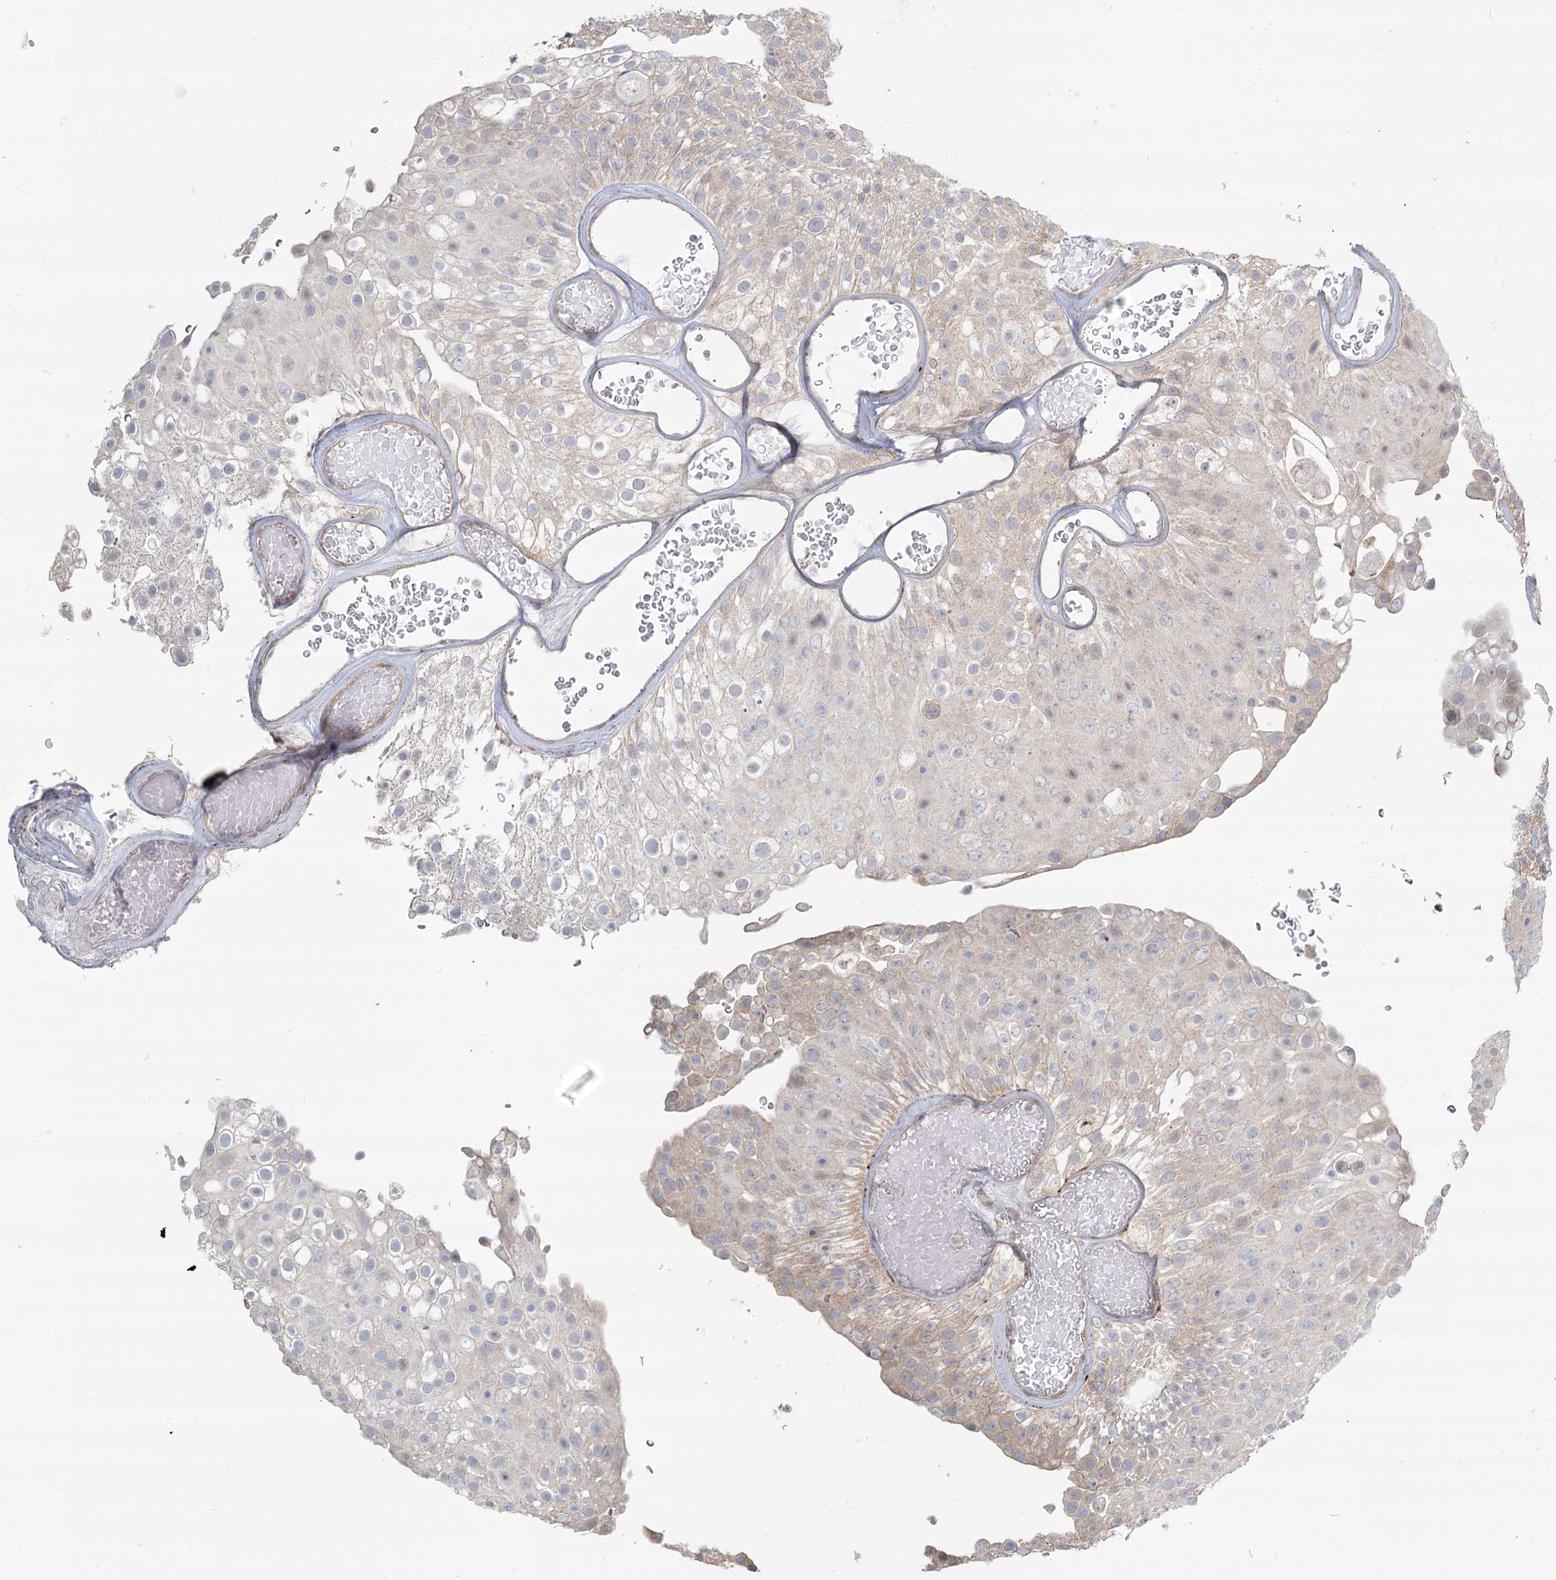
{"staining": {"intensity": "weak", "quantity": "<25%", "location": "cytoplasmic/membranous"}, "tissue": "urothelial cancer", "cell_type": "Tumor cells", "image_type": "cancer", "snomed": [{"axis": "morphology", "description": "Urothelial carcinoma, Low grade"}, {"axis": "topography", "description": "Urinary bladder"}], "caption": "High magnification brightfield microscopy of urothelial cancer stained with DAB (3,3'-diaminobenzidine) (brown) and counterstained with hematoxylin (blue): tumor cells show no significant expression.", "gene": "SPINK13", "patient": {"sex": "male", "age": 78}}